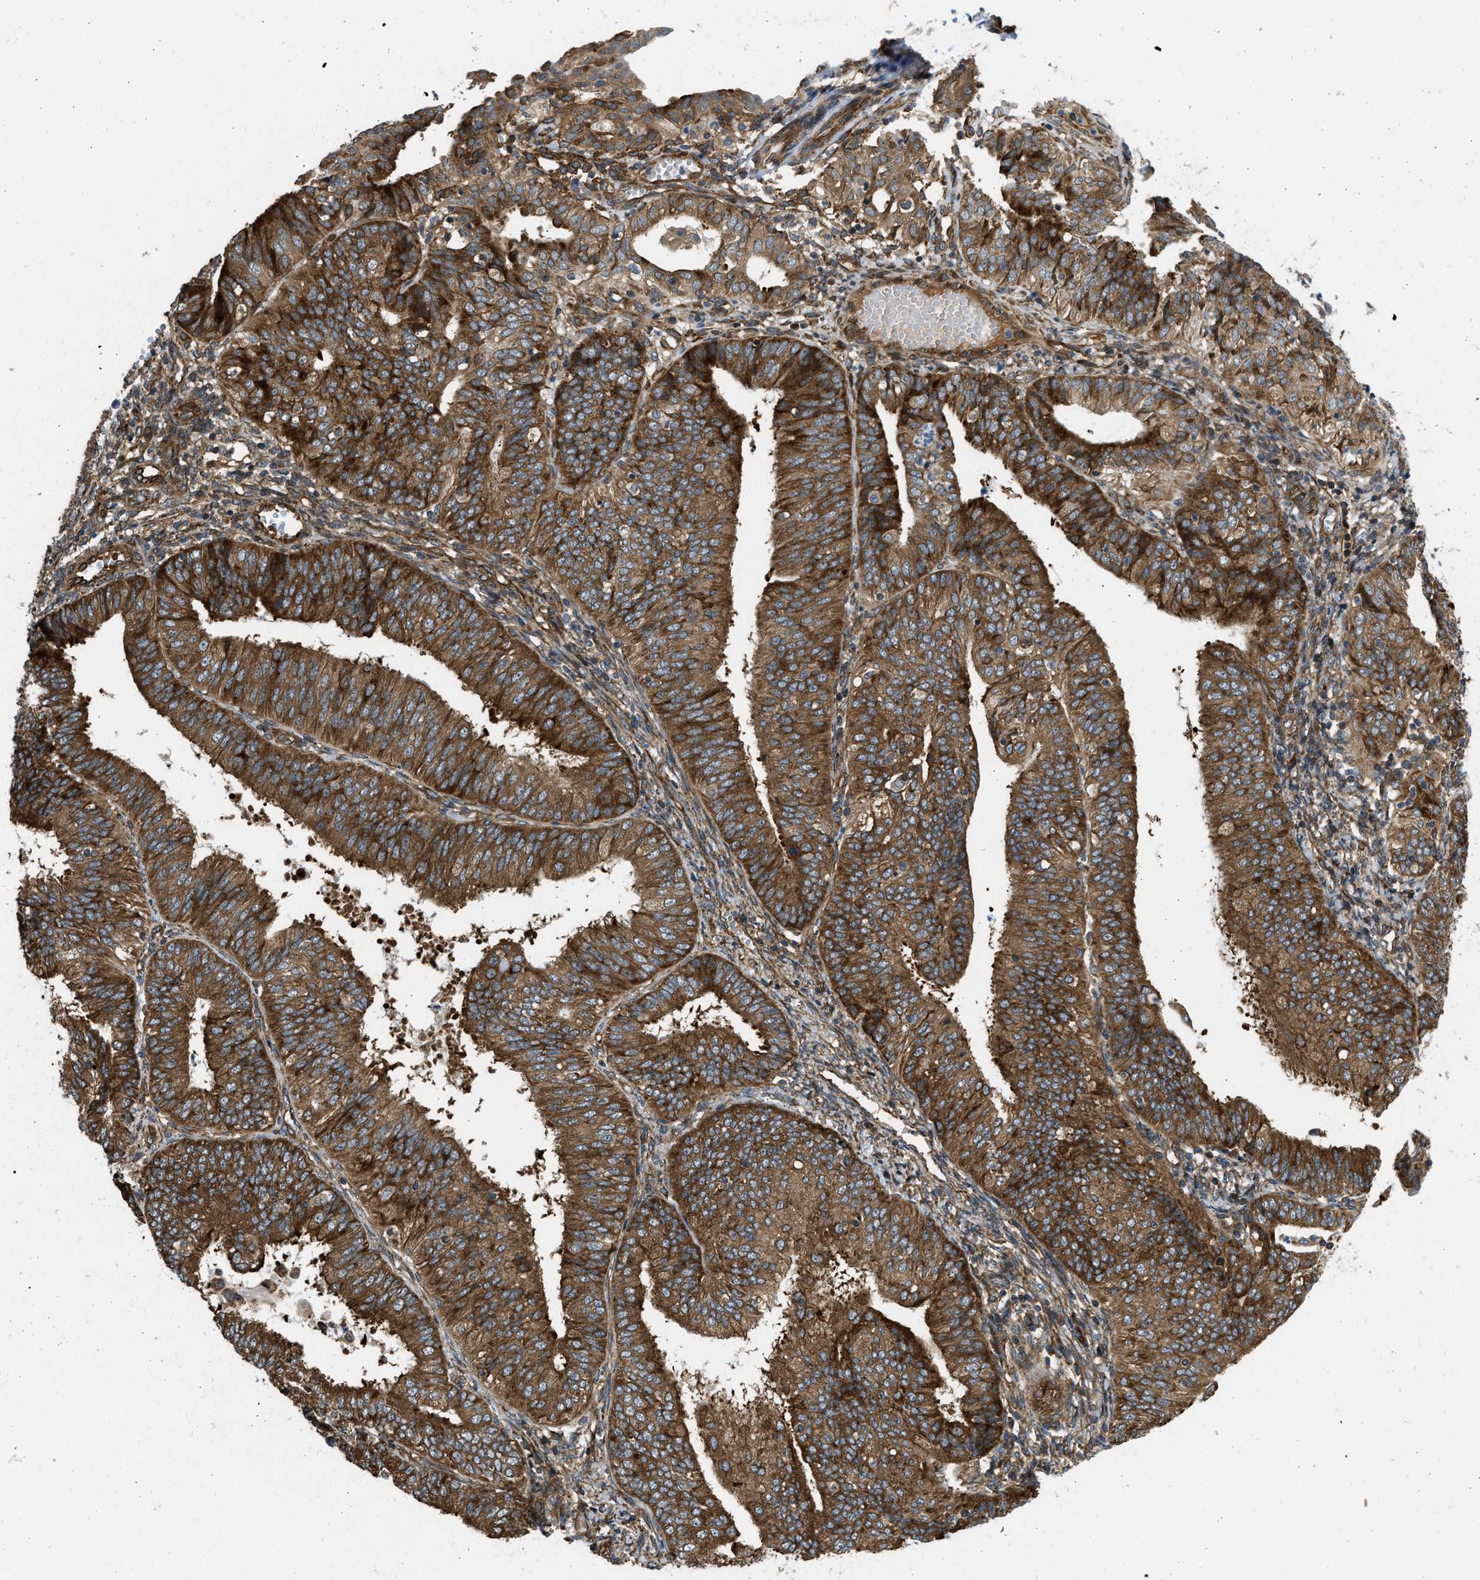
{"staining": {"intensity": "strong", "quantity": ">75%", "location": "cytoplasmic/membranous"}, "tissue": "endometrial cancer", "cell_type": "Tumor cells", "image_type": "cancer", "snomed": [{"axis": "morphology", "description": "Adenocarcinoma, NOS"}, {"axis": "topography", "description": "Endometrium"}], "caption": "Strong cytoplasmic/membranous protein staining is present in about >75% of tumor cells in adenocarcinoma (endometrial).", "gene": "RASGRF2", "patient": {"sex": "female", "age": 58}}